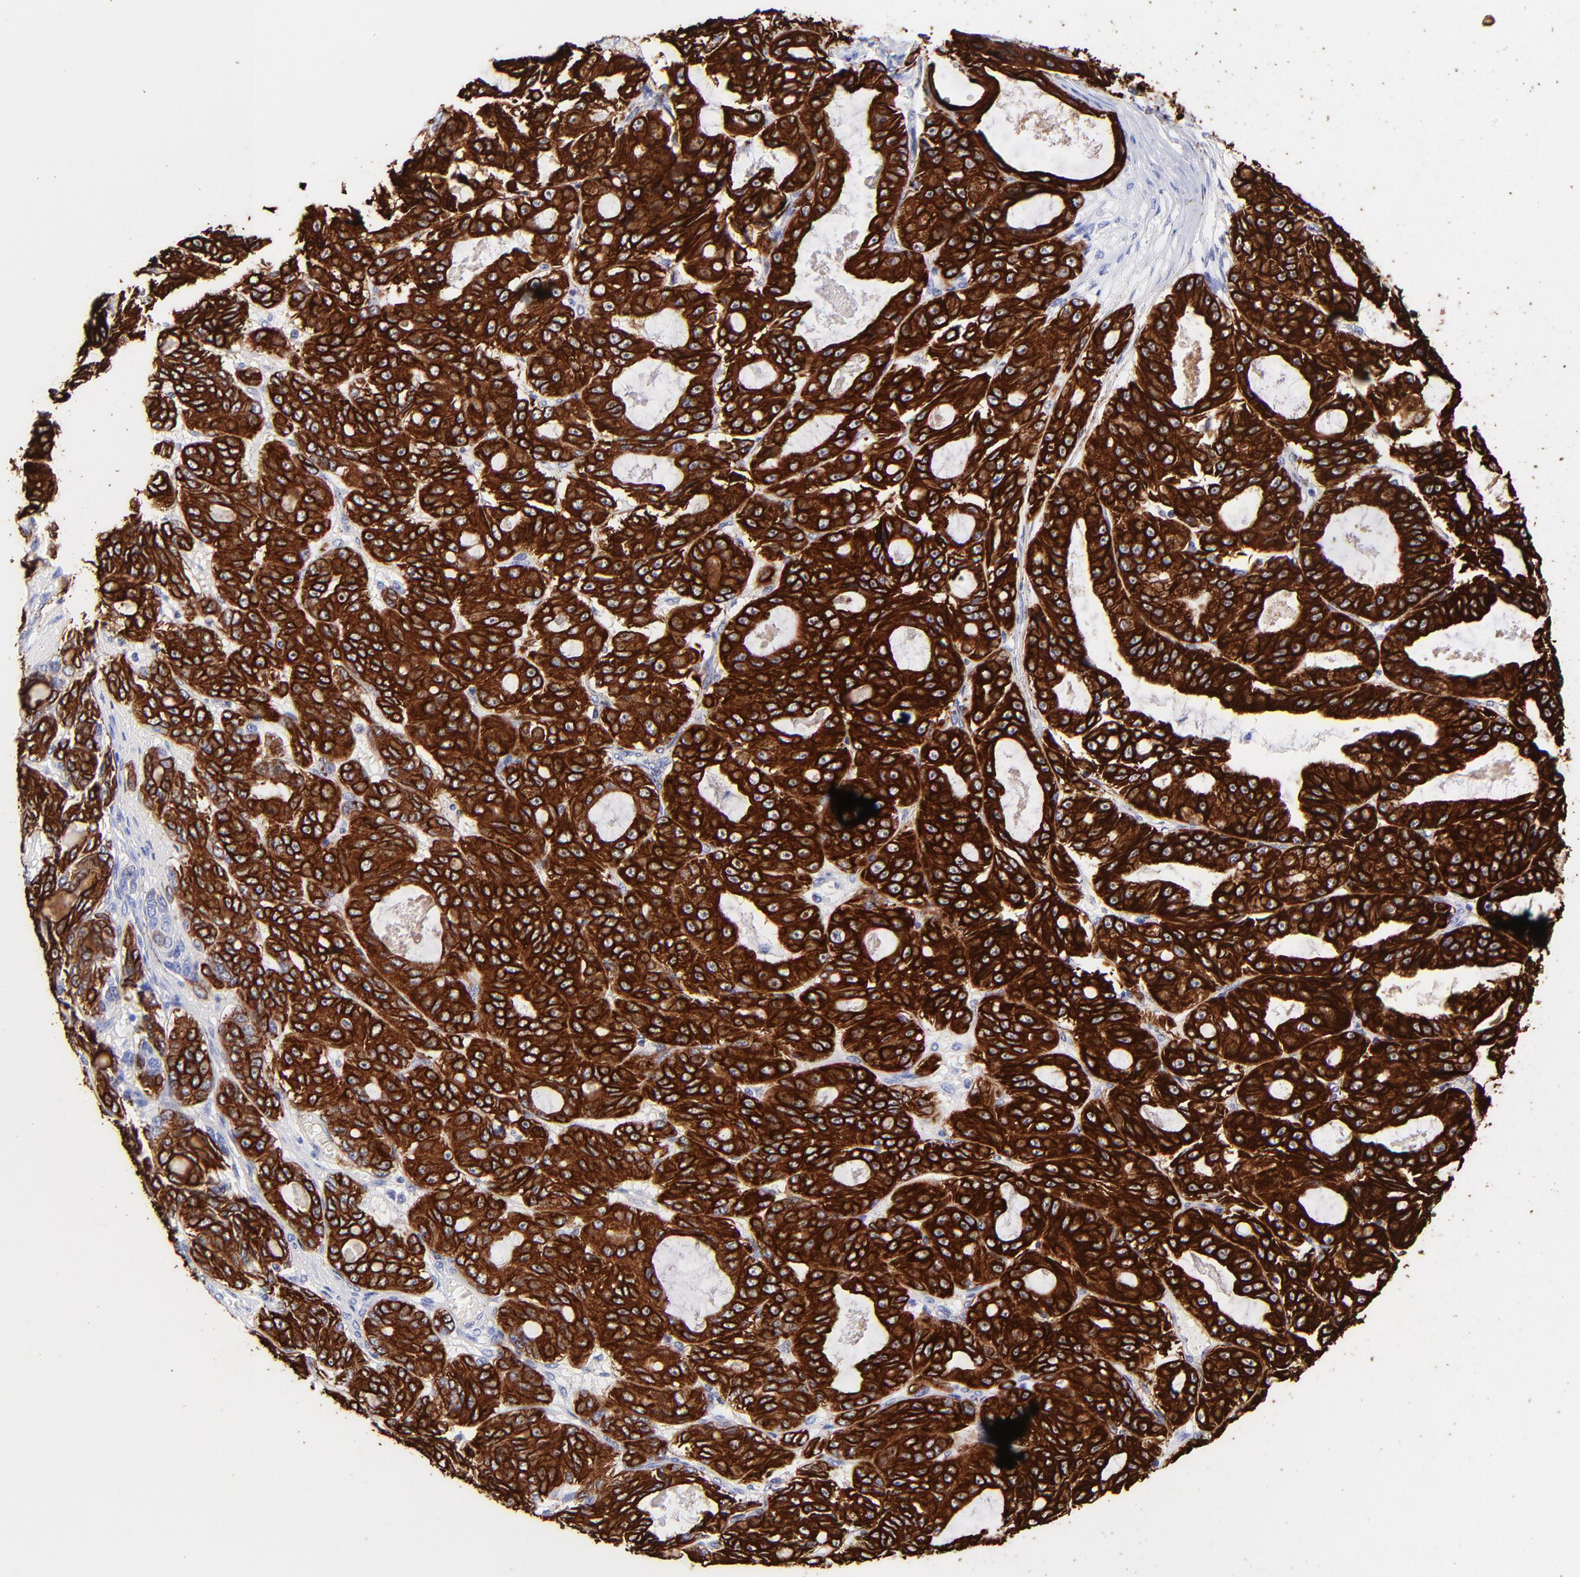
{"staining": {"intensity": "strong", "quantity": ">75%", "location": "cytoplasmic/membranous"}, "tissue": "ovarian cancer", "cell_type": "Tumor cells", "image_type": "cancer", "snomed": [{"axis": "morphology", "description": "Carcinoma, endometroid"}, {"axis": "topography", "description": "Ovary"}], "caption": "Ovarian cancer (endometroid carcinoma) was stained to show a protein in brown. There is high levels of strong cytoplasmic/membranous expression in about >75% of tumor cells.", "gene": "KRT19", "patient": {"sex": "female", "age": 61}}